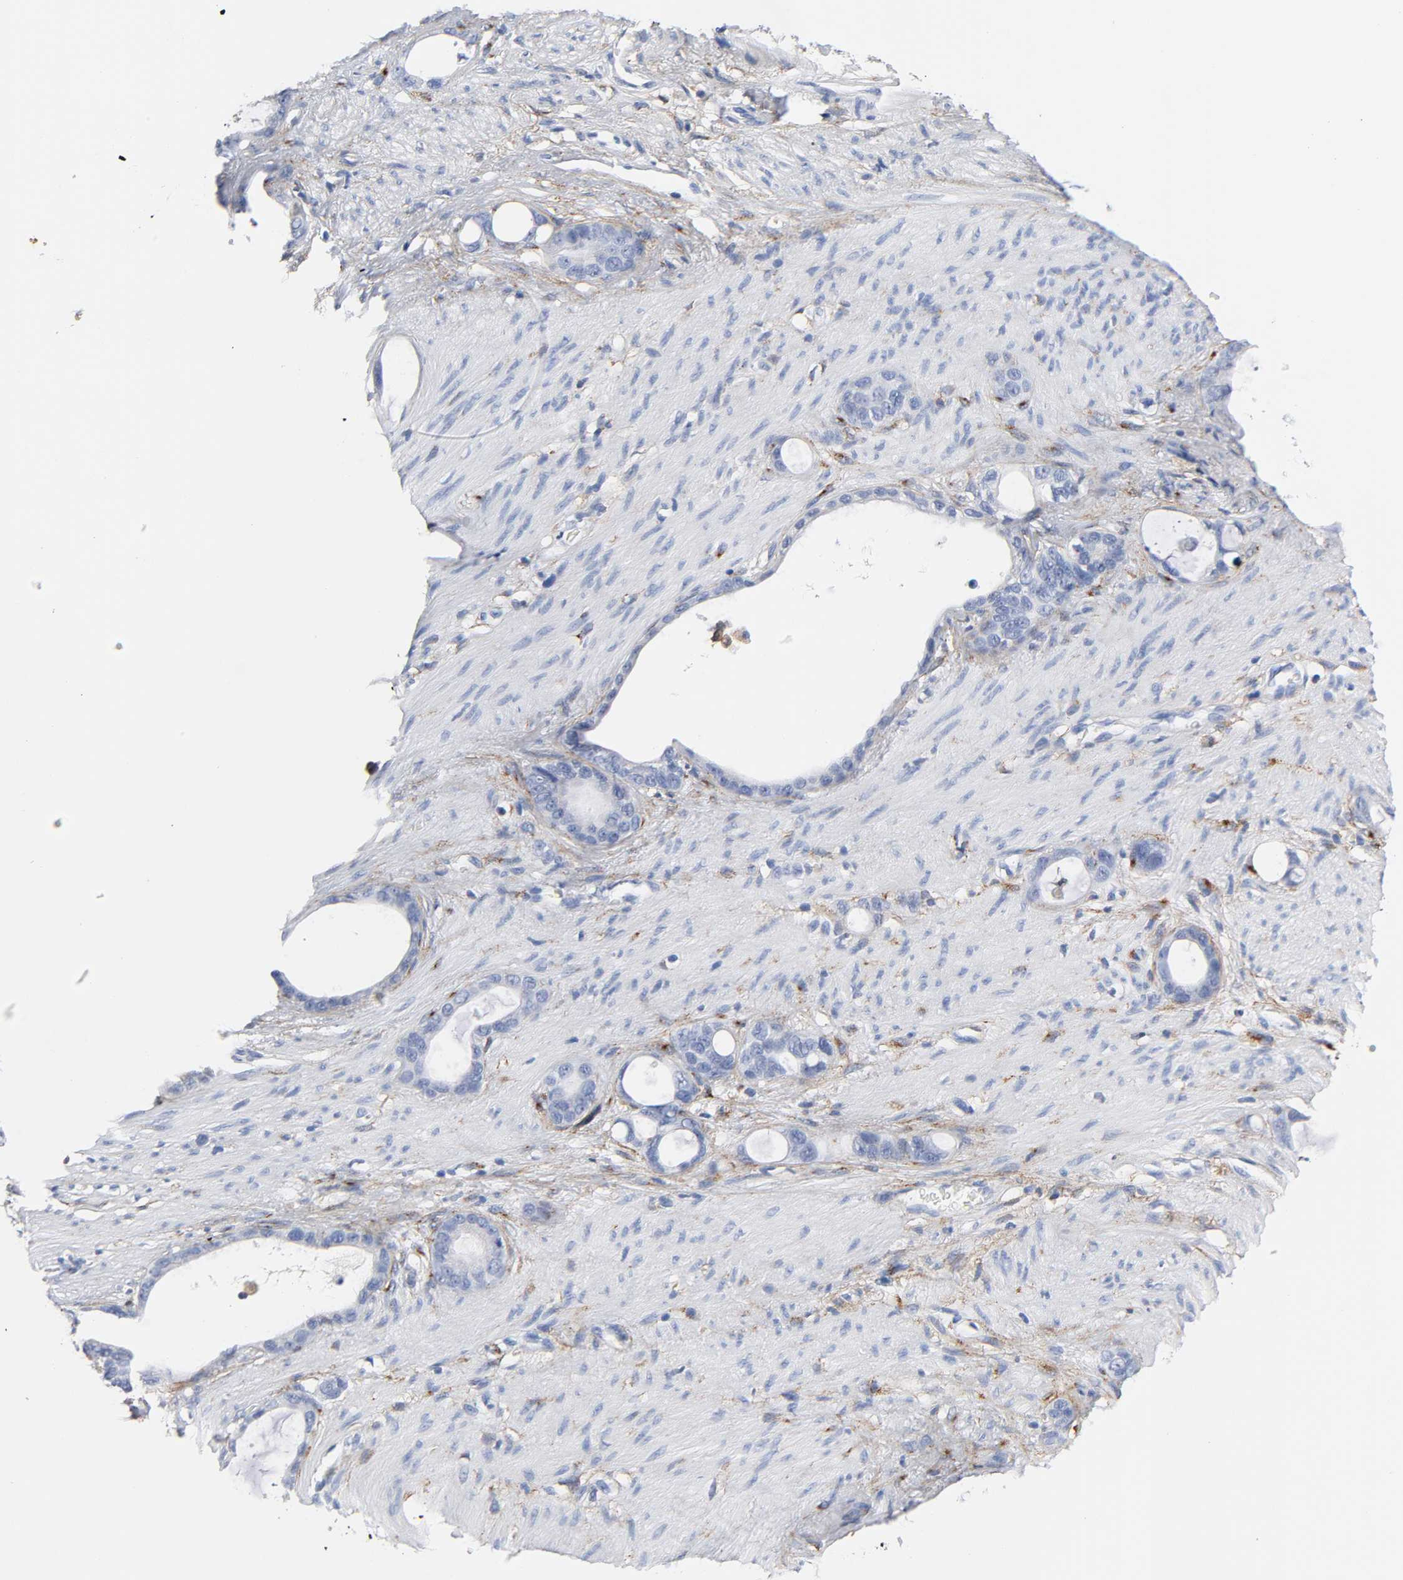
{"staining": {"intensity": "negative", "quantity": "none", "location": "none"}, "tissue": "stomach cancer", "cell_type": "Tumor cells", "image_type": "cancer", "snomed": [{"axis": "morphology", "description": "Adenocarcinoma, NOS"}, {"axis": "topography", "description": "Stomach"}], "caption": "Protein analysis of stomach cancer exhibits no significant positivity in tumor cells. (Stains: DAB (3,3'-diaminobenzidine) IHC with hematoxylin counter stain, Microscopy: brightfield microscopy at high magnification).", "gene": "LRP1", "patient": {"sex": "female", "age": 75}}